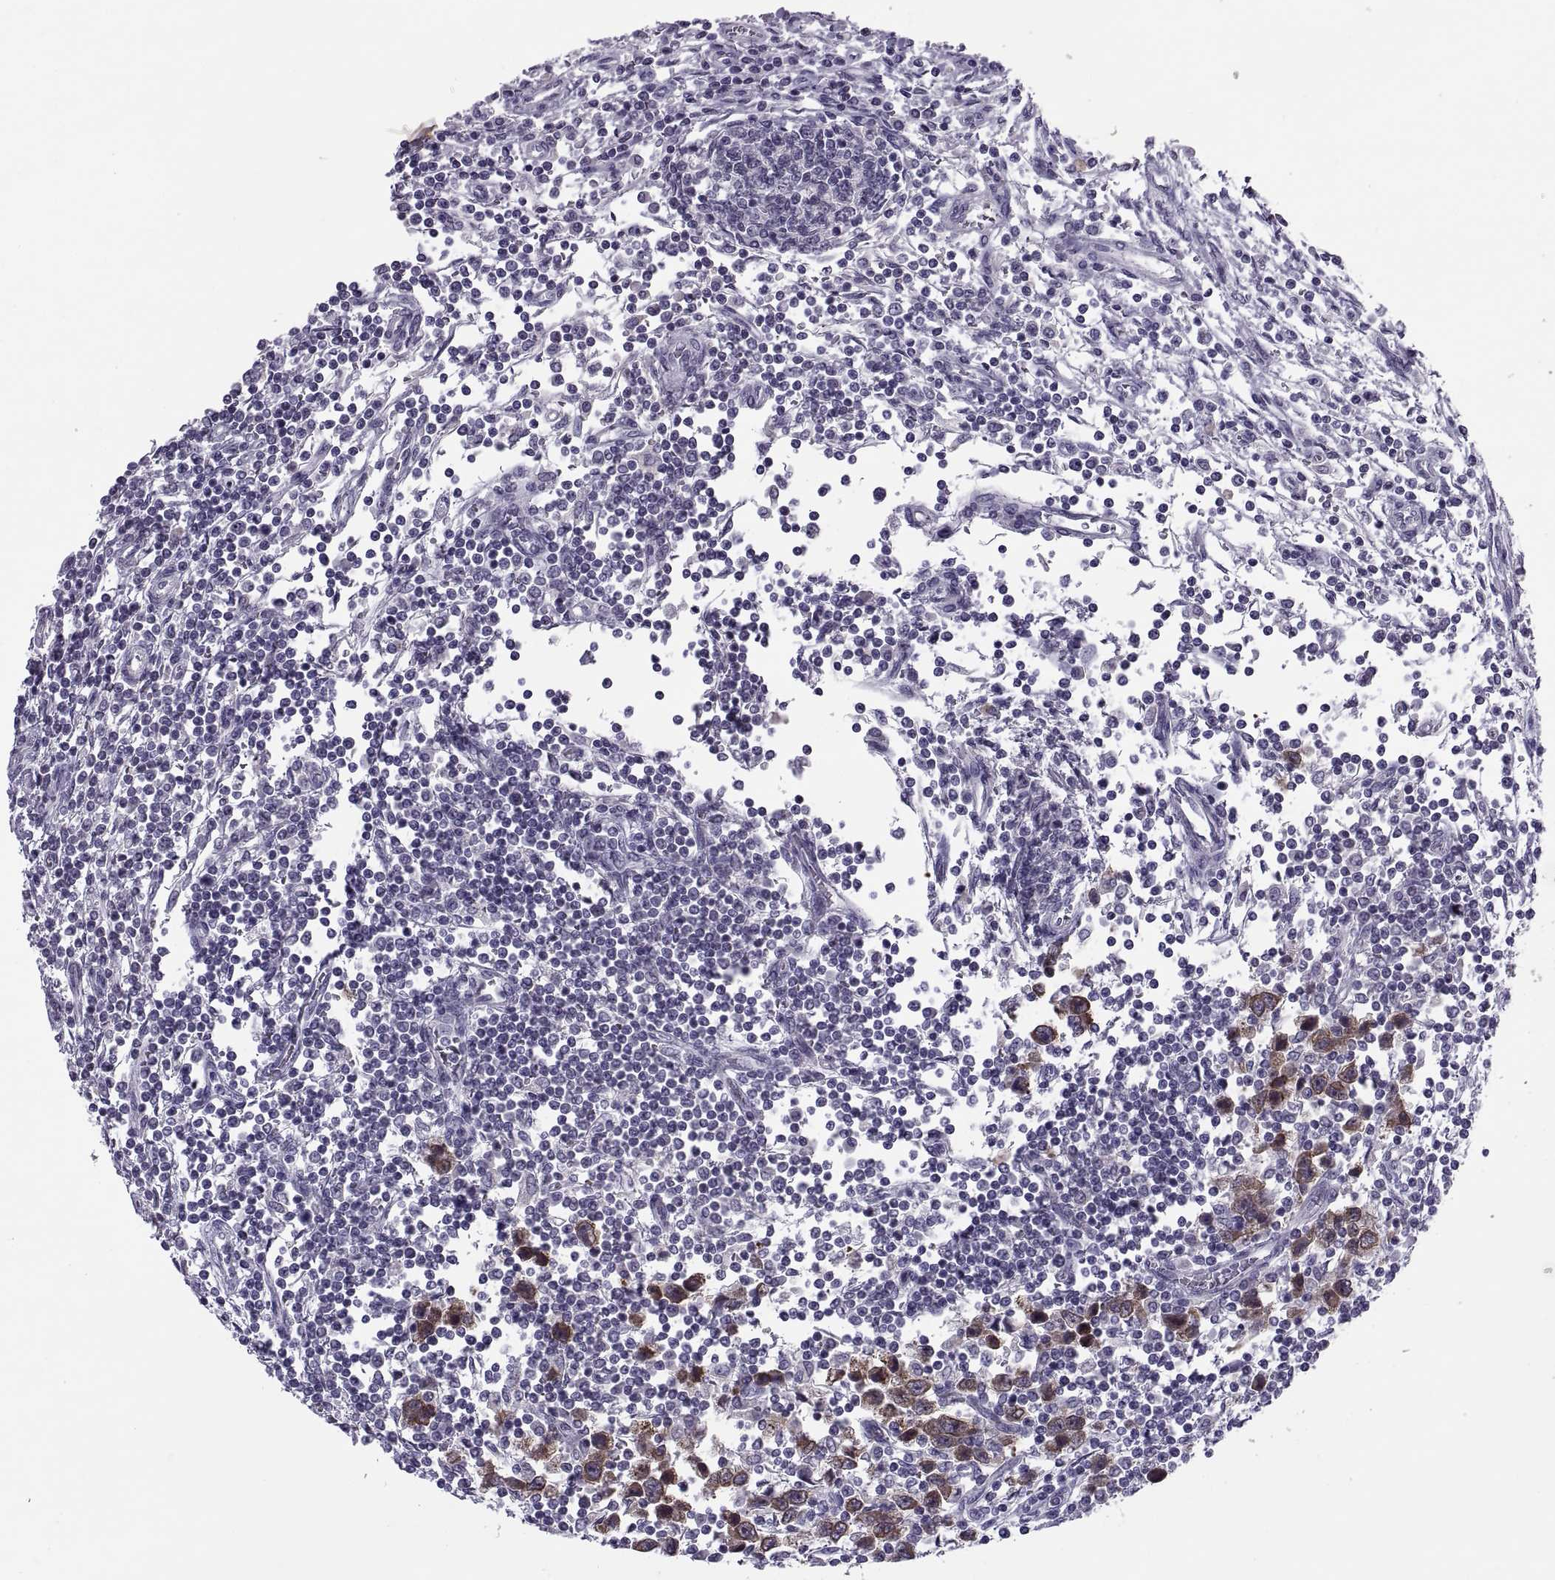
{"staining": {"intensity": "moderate", "quantity": ">75%", "location": "cytoplasmic/membranous"}, "tissue": "testis cancer", "cell_type": "Tumor cells", "image_type": "cancer", "snomed": [{"axis": "morphology", "description": "Seminoma, NOS"}, {"axis": "topography", "description": "Testis"}], "caption": "A histopathology image of human testis cancer (seminoma) stained for a protein demonstrates moderate cytoplasmic/membranous brown staining in tumor cells.", "gene": "MAGEB1", "patient": {"sex": "male", "age": 34}}